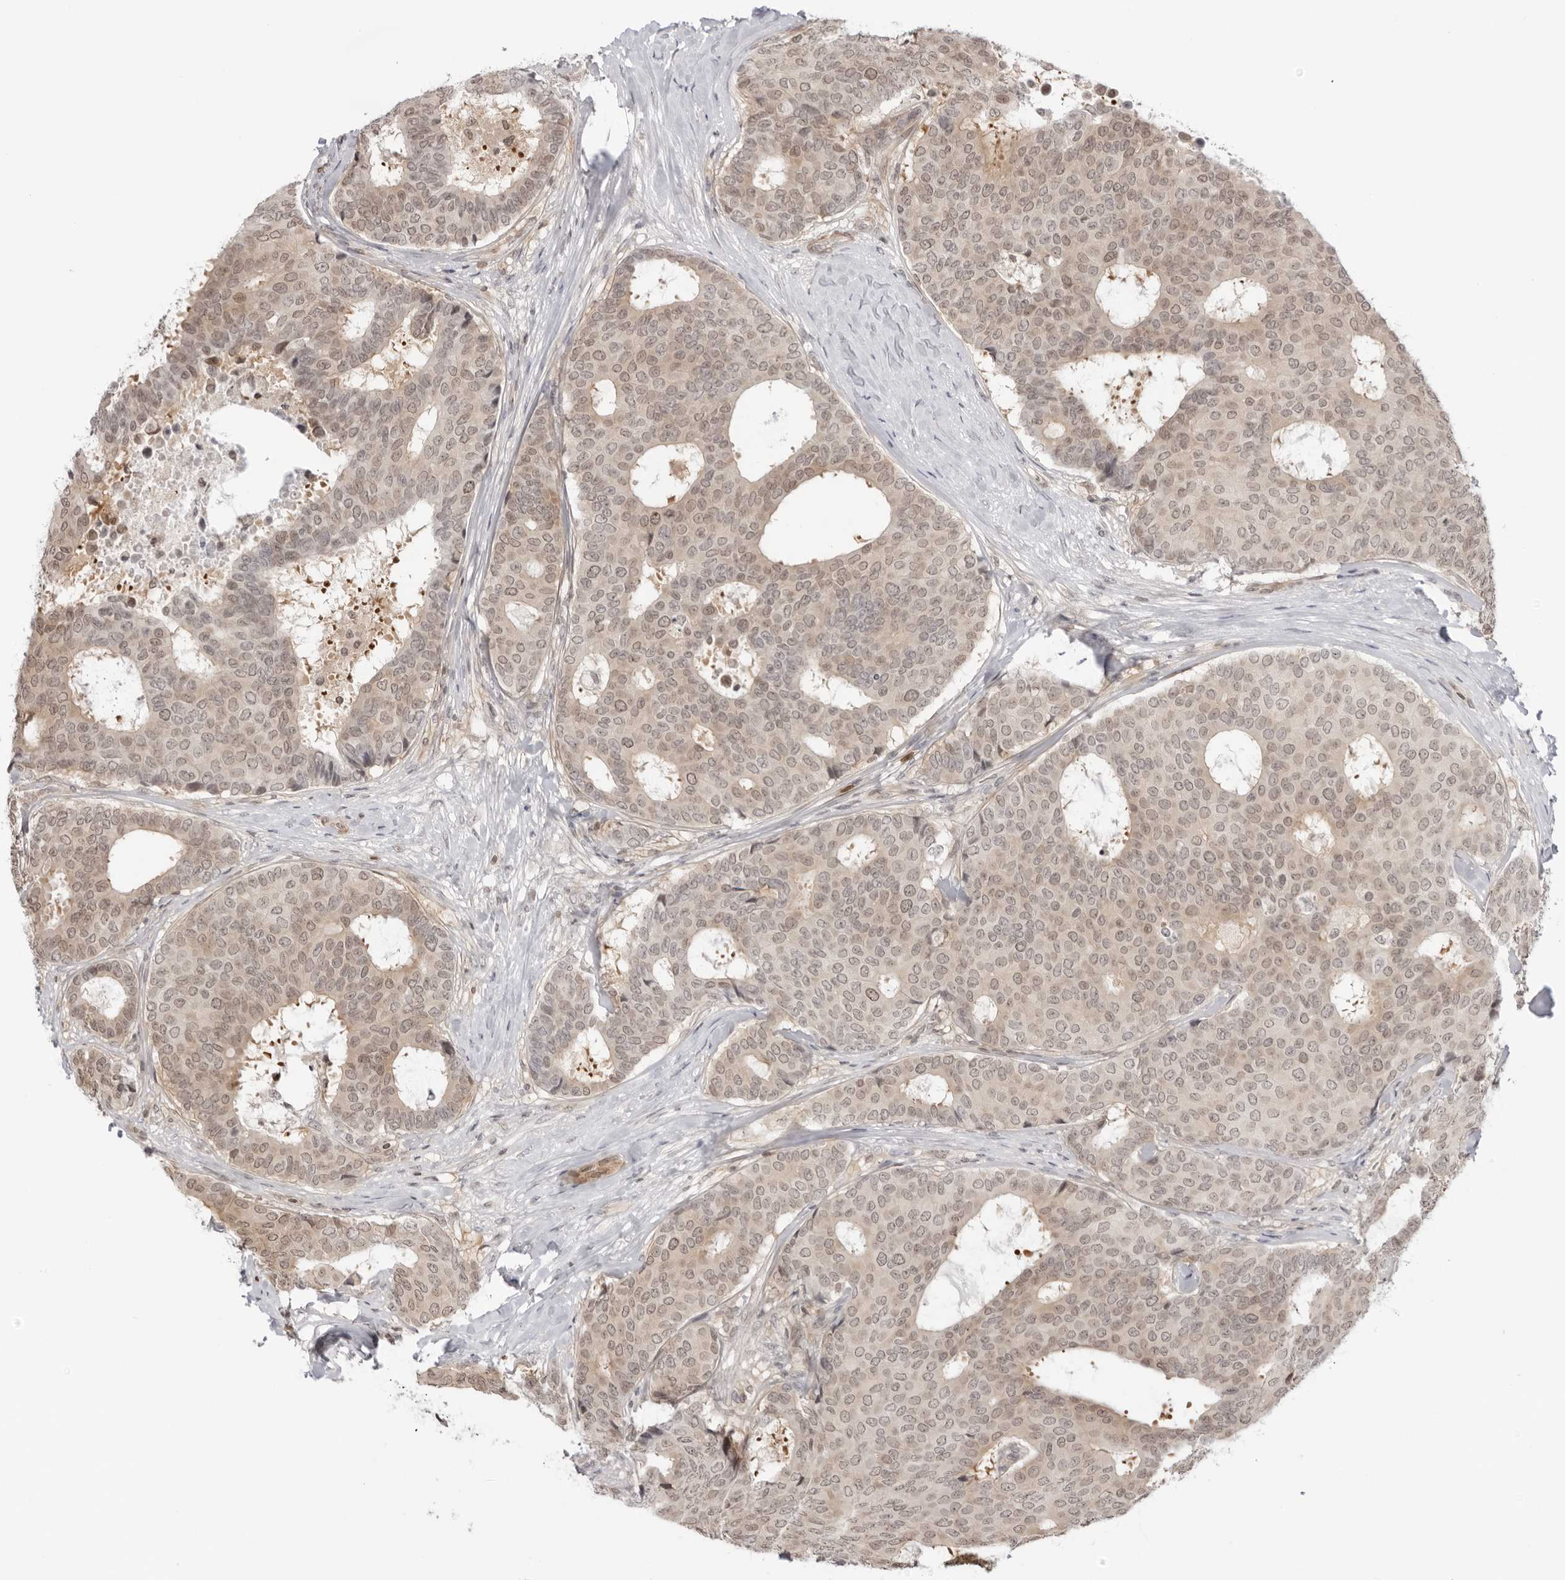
{"staining": {"intensity": "weak", "quantity": ">75%", "location": "nuclear"}, "tissue": "breast cancer", "cell_type": "Tumor cells", "image_type": "cancer", "snomed": [{"axis": "morphology", "description": "Duct carcinoma"}, {"axis": "topography", "description": "Breast"}], "caption": "Breast cancer (infiltrating ductal carcinoma) stained with immunohistochemistry (IHC) demonstrates weak nuclear positivity in approximately >75% of tumor cells.", "gene": "RNF146", "patient": {"sex": "female", "age": 75}}